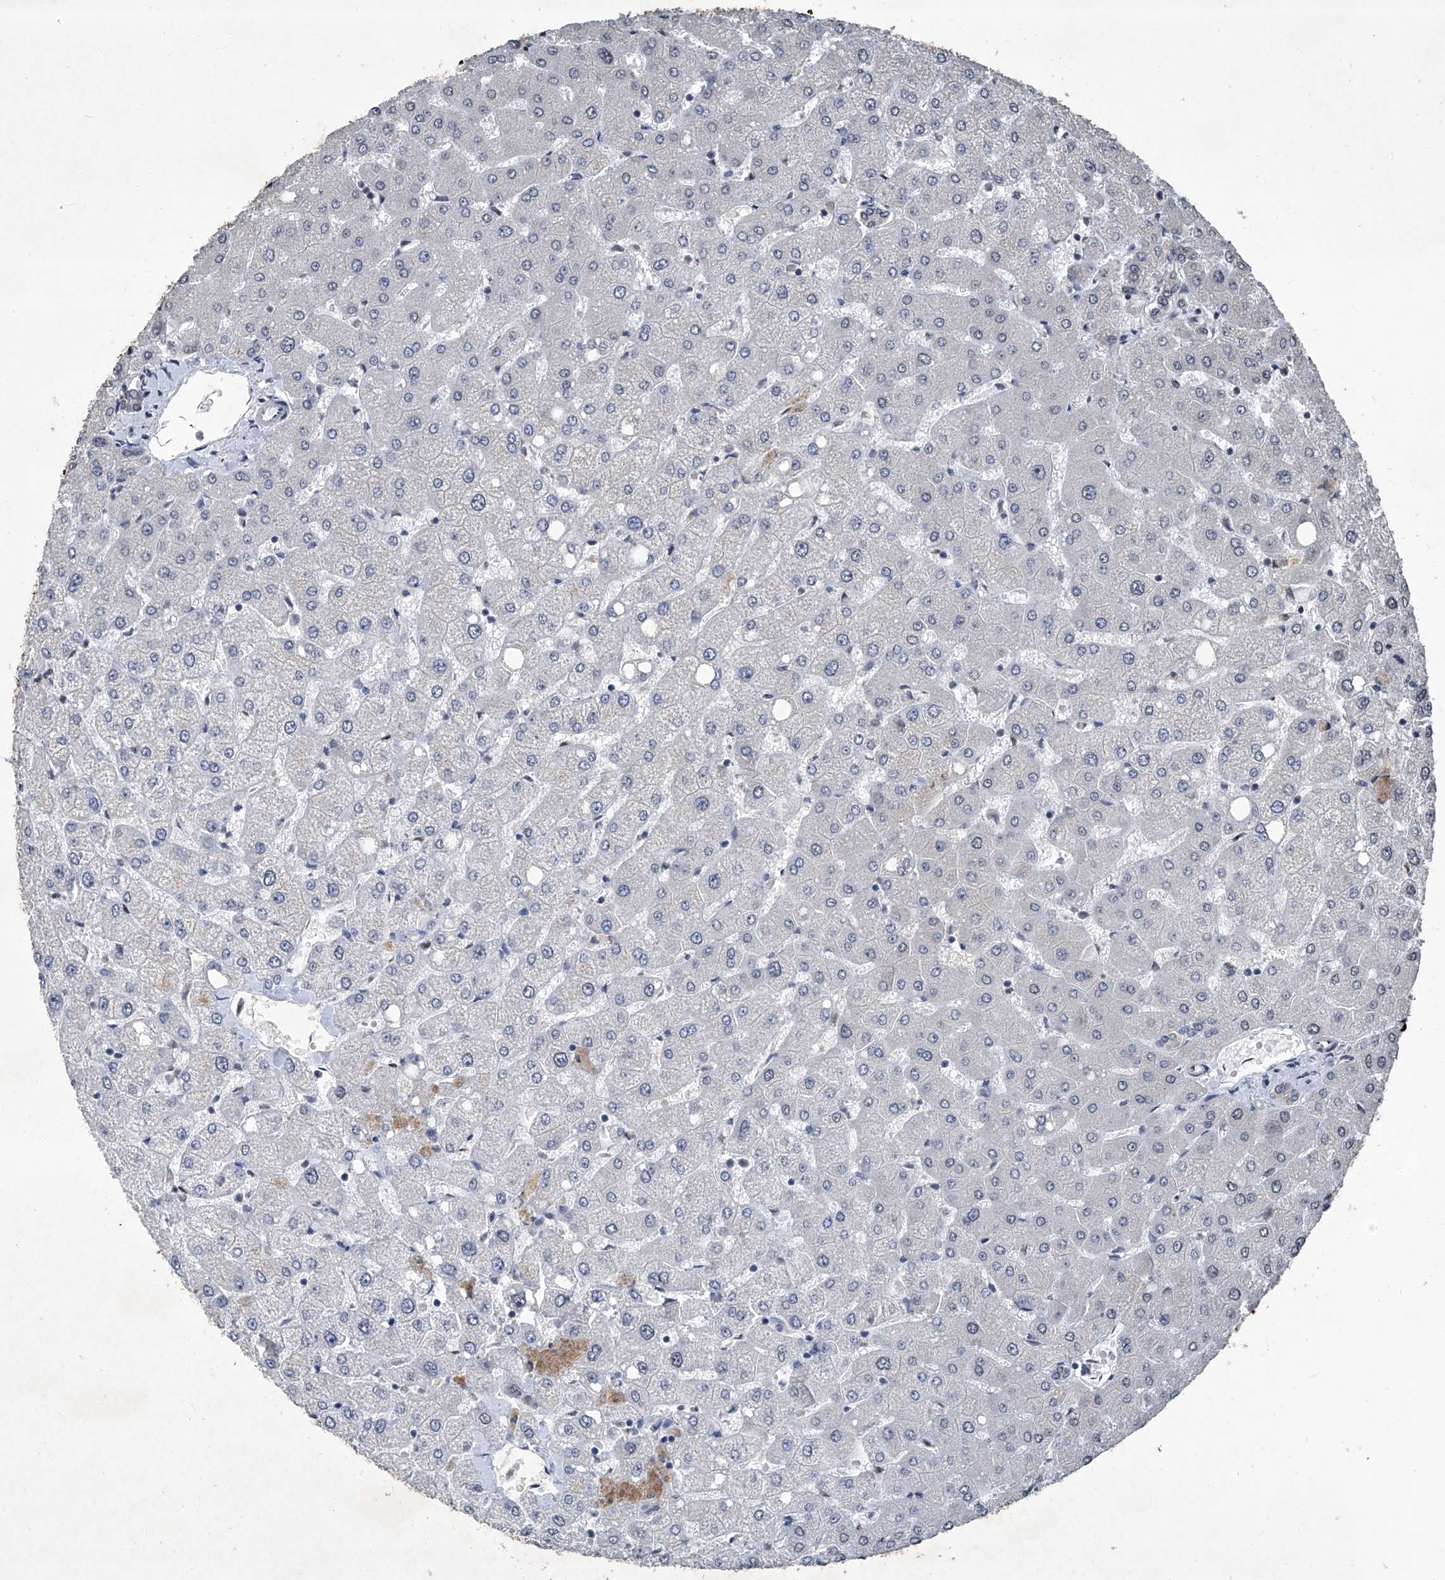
{"staining": {"intensity": "weak", "quantity": "25%-75%", "location": "nuclear"}, "tissue": "liver", "cell_type": "Cholangiocytes", "image_type": "normal", "snomed": [{"axis": "morphology", "description": "Normal tissue, NOS"}, {"axis": "topography", "description": "Liver"}], "caption": "Immunohistochemical staining of benign liver exhibits weak nuclear protein staining in about 25%-75% of cholangiocytes.", "gene": "DDX39B", "patient": {"sex": "female", "age": 54}}